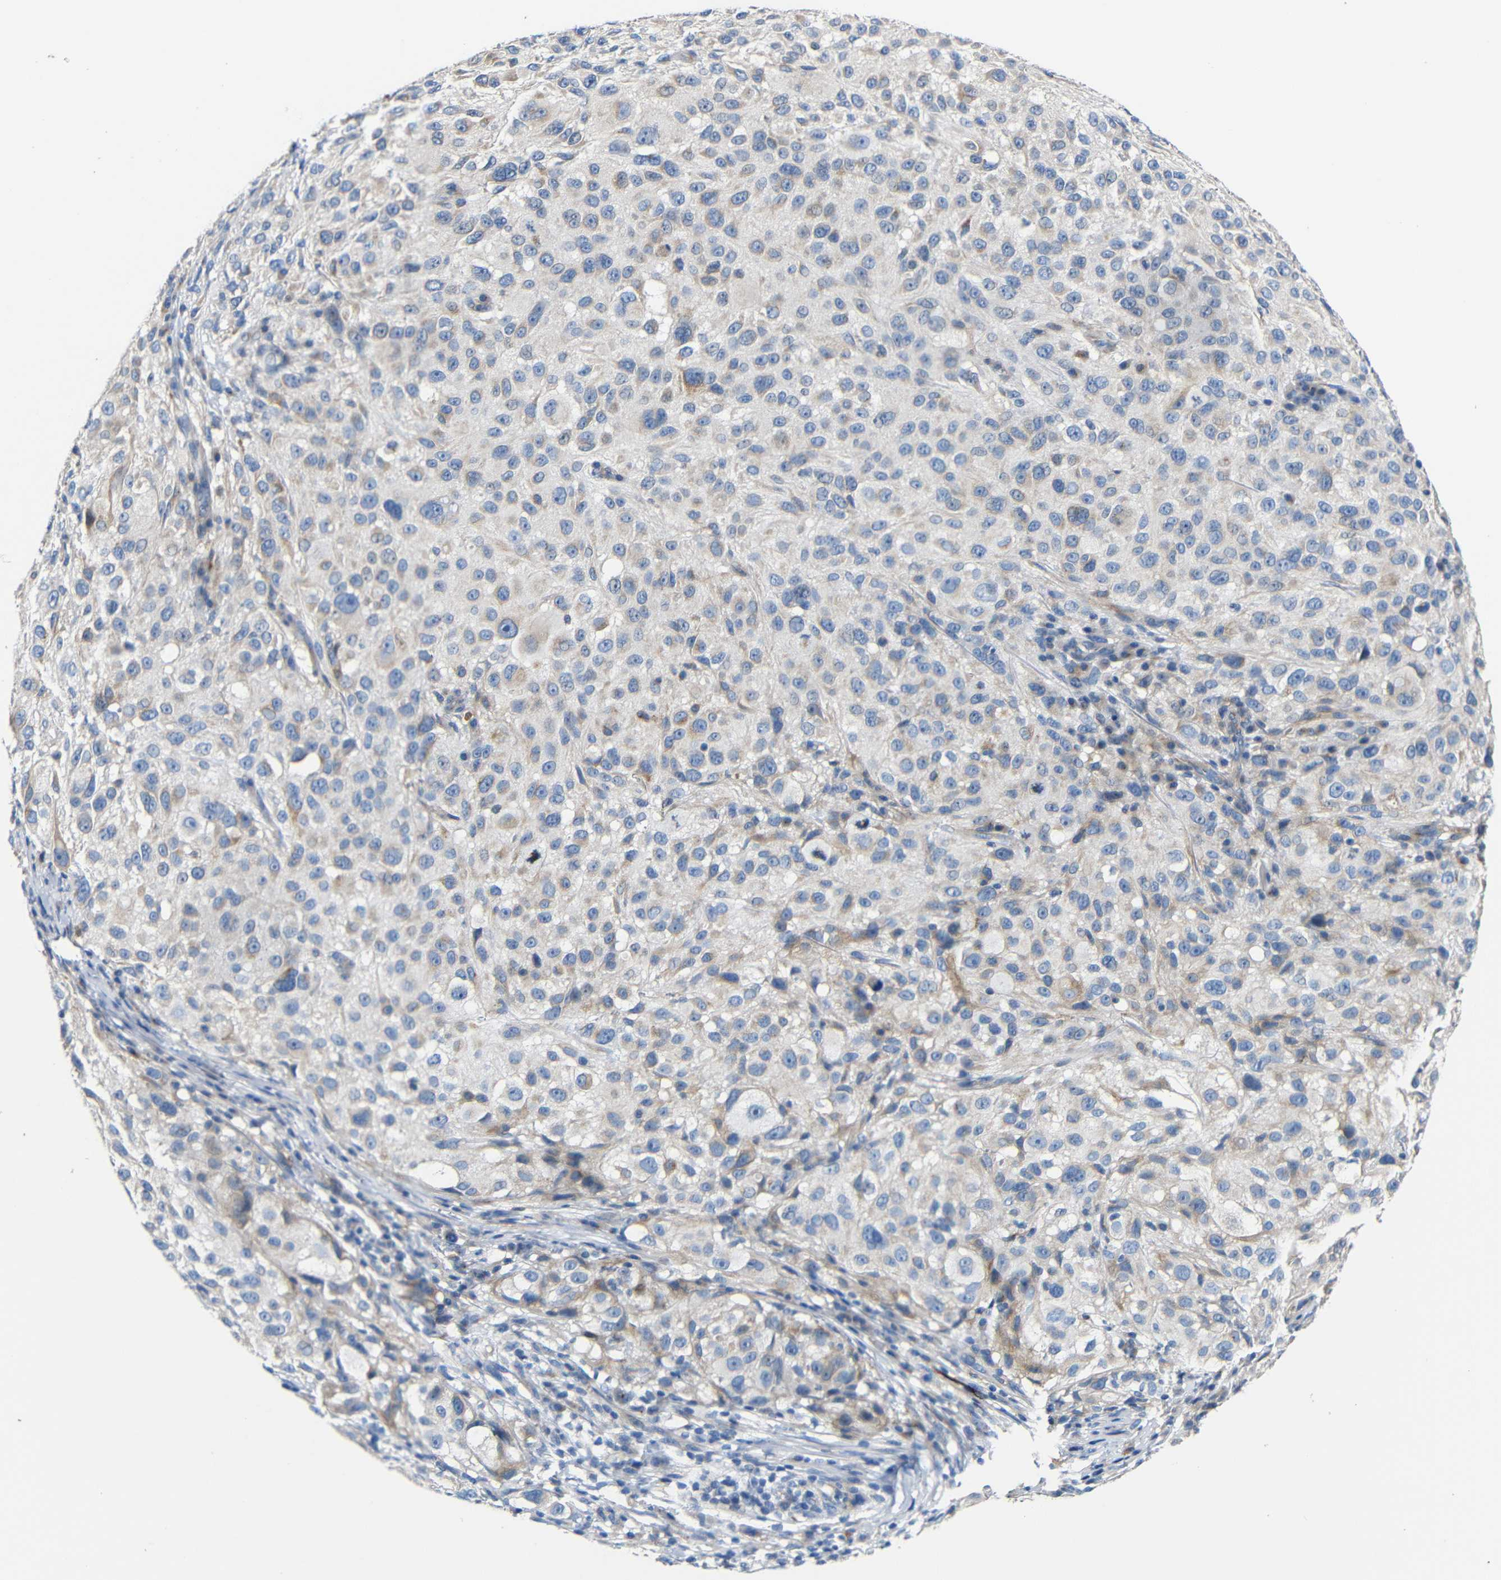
{"staining": {"intensity": "weak", "quantity": "<25%", "location": "cytoplasmic/membranous"}, "tissue": "melanoma", "cell_type": "Tumor cells", "image_type": "cancer", "snomed": [{"axis": "morphology", "description": "Necrosis, NOS"}, {"axis": "morphology", "description": "Malignant melanoma, NOS"}, {"axis": "topography", "description": "Skin"}], "caption": "IHC of human malignant melanoma exhibits no positivity in tumor cells. (IHC, brightfield microscopy, high magnification).", "gene": "ACKR2", "patient": {"sex": "female", "age": 87}}